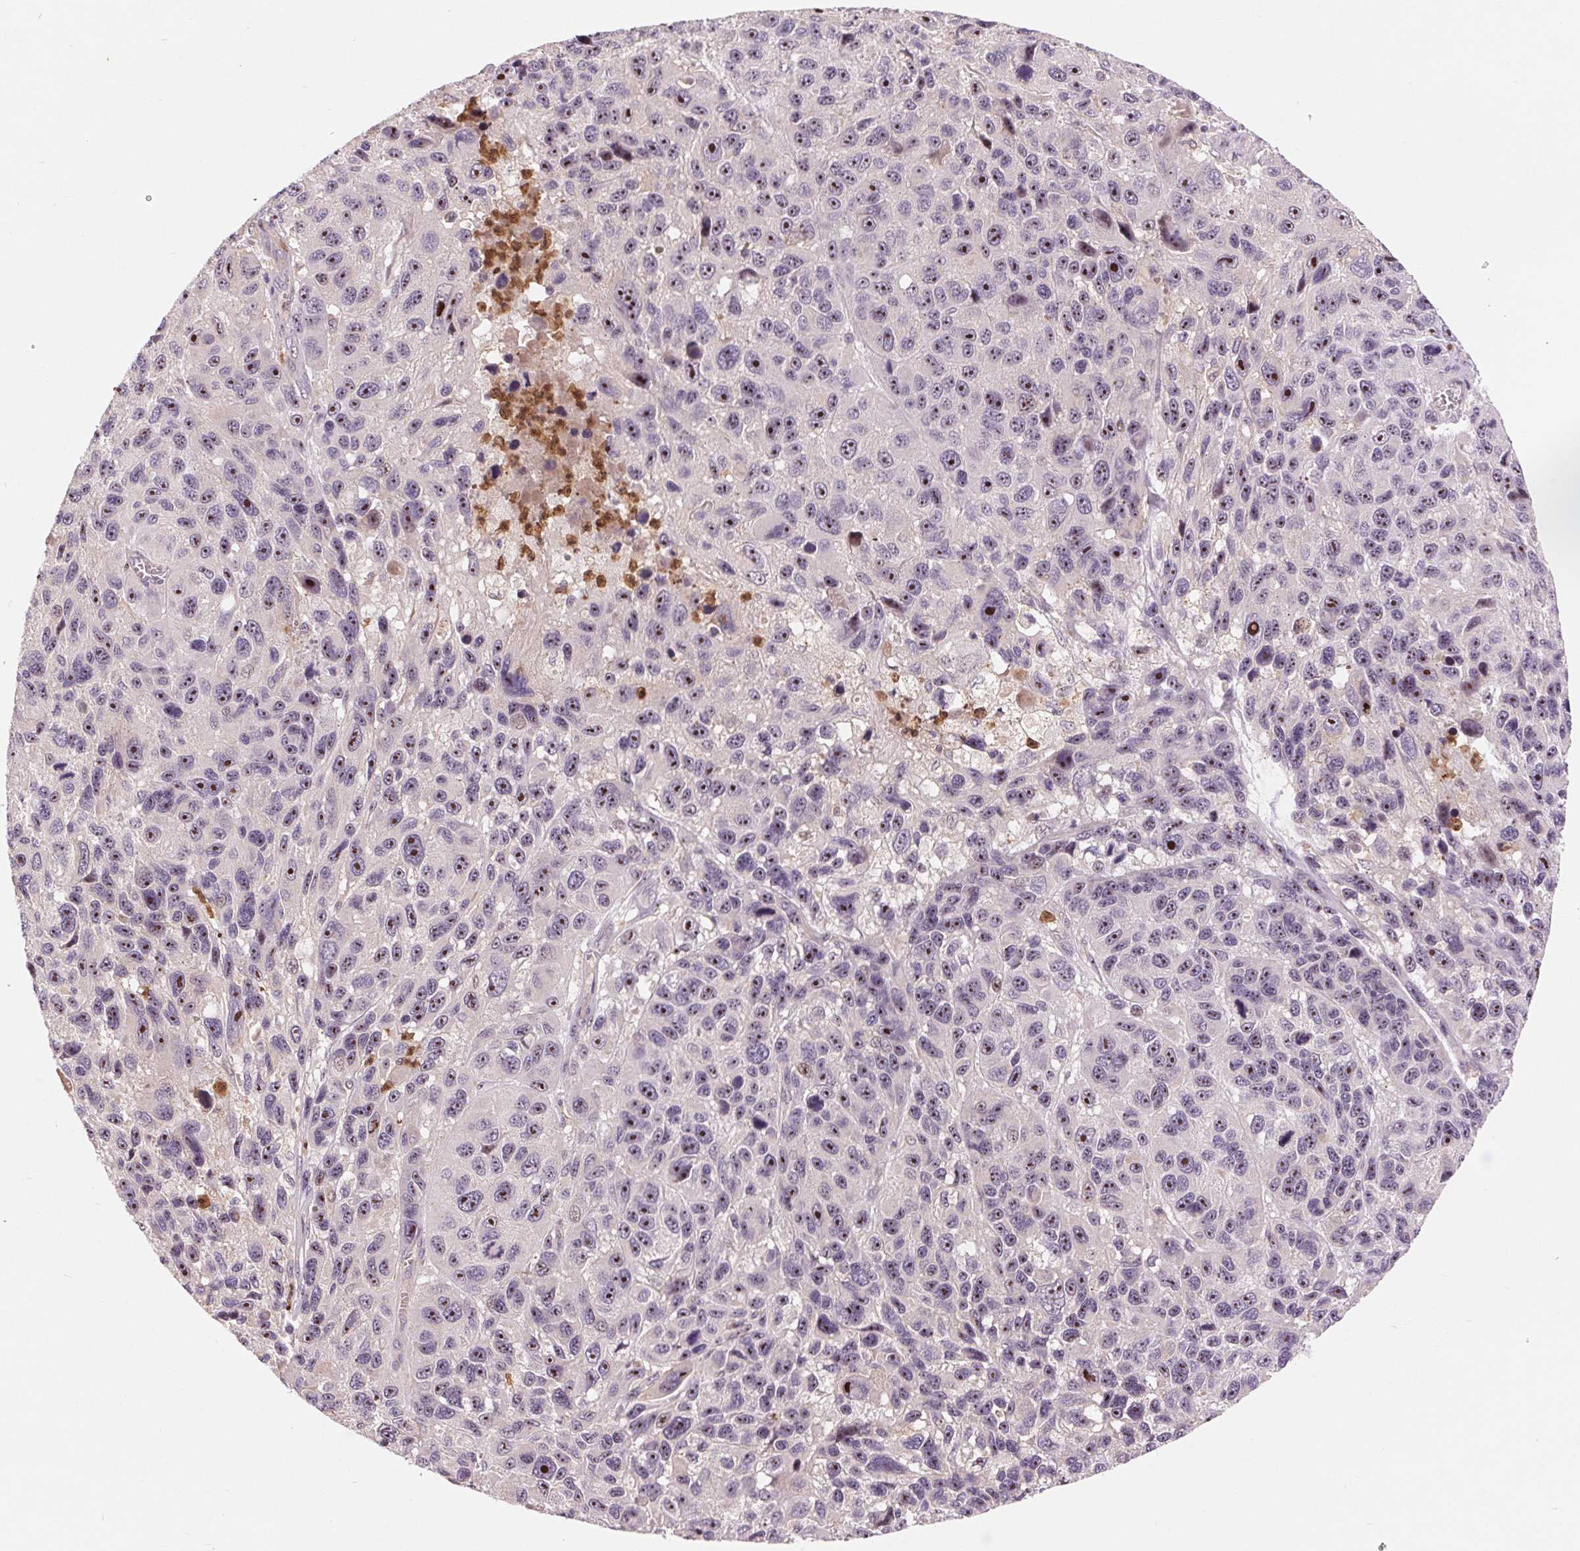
{"staining": {"intensity": "moderate", "quantity": "25%-75%", "location": "nuclear"}, "tissue": "melanoma", "cell_type": "Tumor cells", "image_type": "cancer", "snomed": [{"axis": "morphology", "description": "Malignant melanoma, NOS"}, {"axis": "topography", "description": "Skin"}], "caption": "This photomicrograph shows immunohistochemistry (IHC) staining of malignant melanoma, with medium moderate nuclear staining in approximately 25%-75% of tumor cells.", "gene": "RANBP3L", "patient": {"sex": "male", "age": 53}}